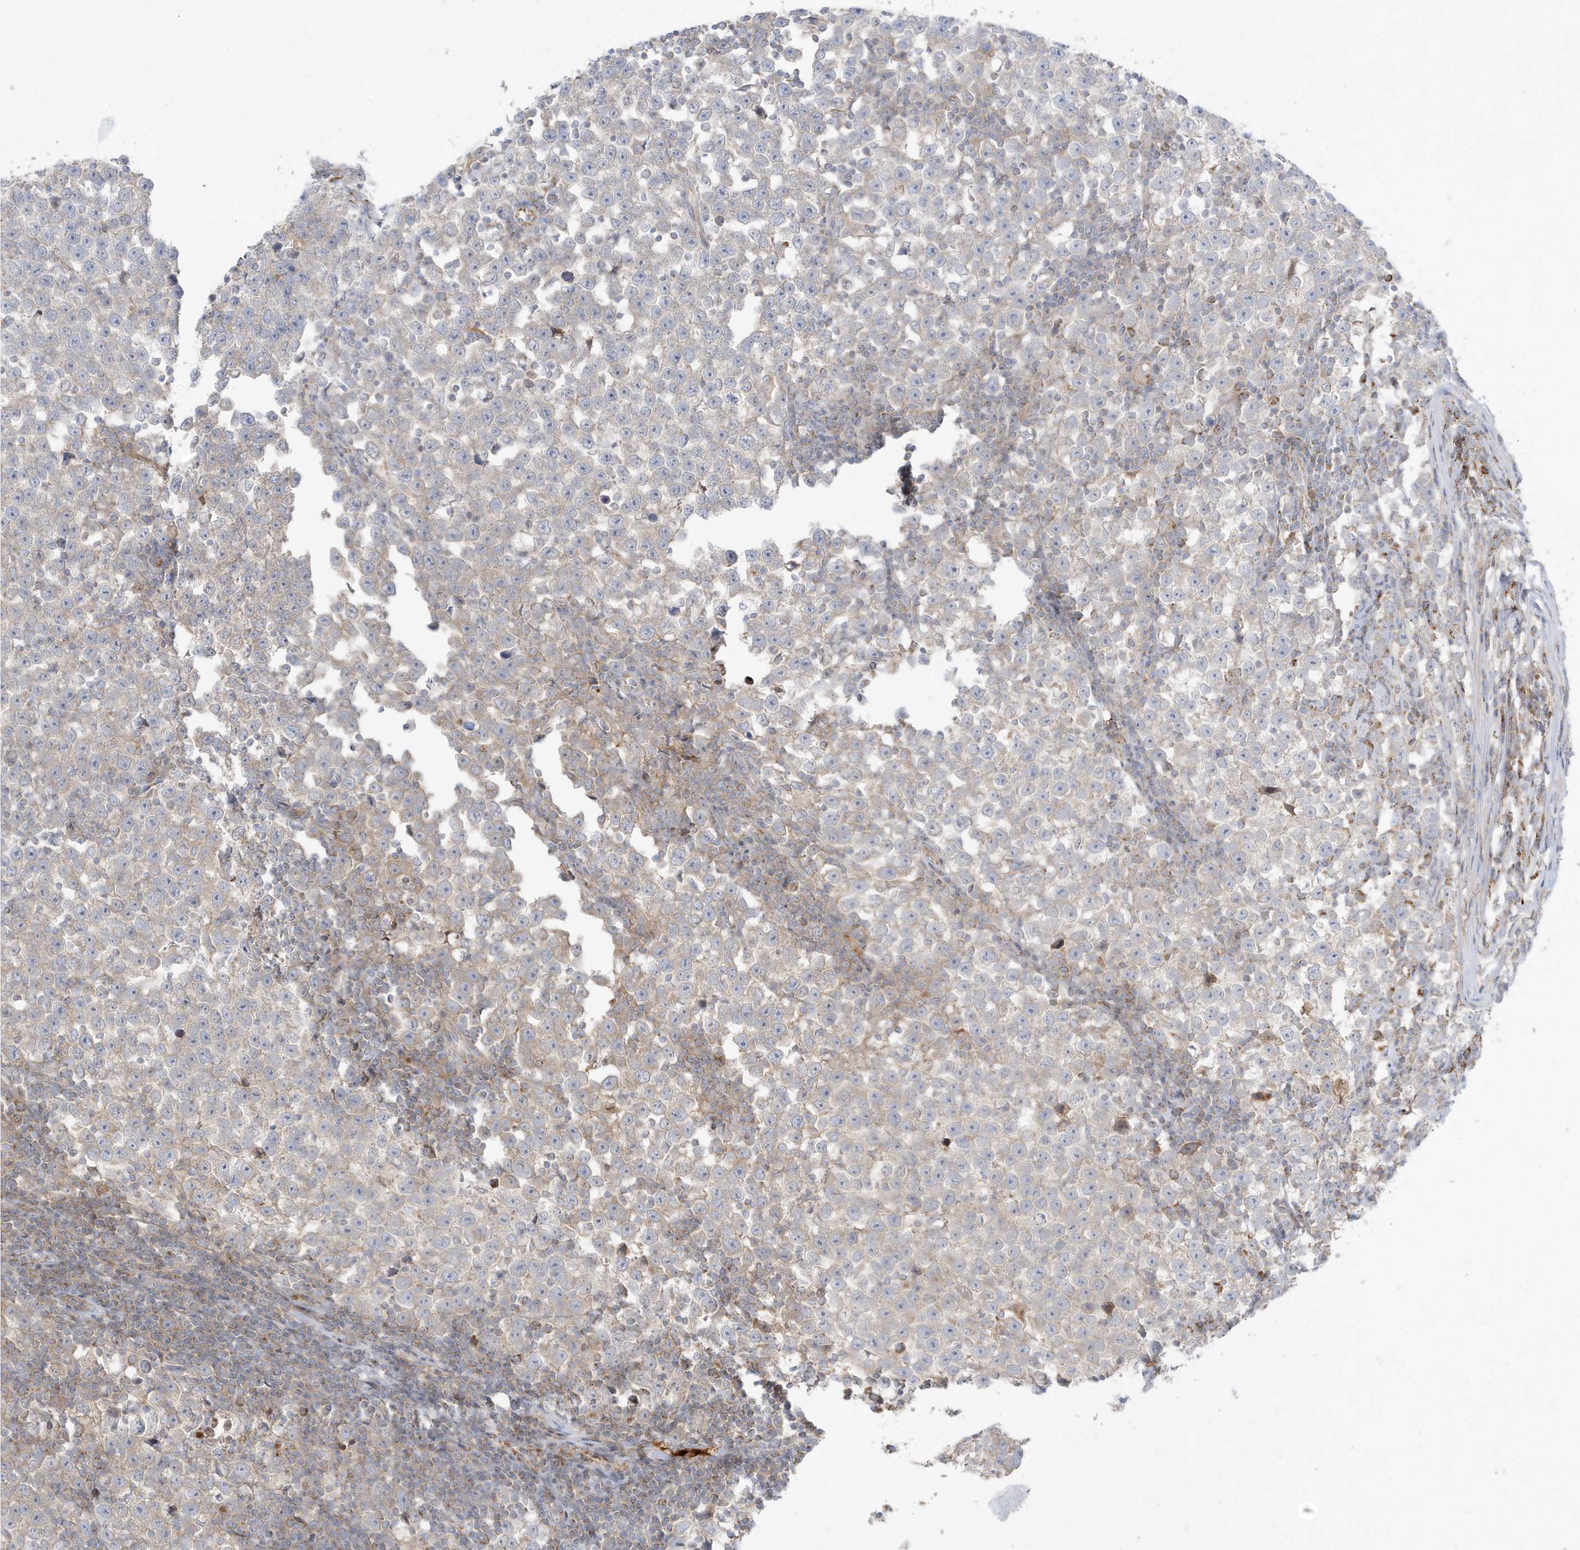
{"staining": {"intensity": "negative", "quantity": "none", "location": "none"}, "tissue": "testis cancer", "cell_type": "Tumor cells", "image_type": "cancer", "snomed": [{"axis": "morphology", "description": "Normal tissue, NOS"}, {"axis": "morphology", "description": "Seminoma, NOS"}, {"axis": "topography", "description": "Testis"}], "caption": "The micrograph displays no significant positivity in tumor cells of seminoma (testis).", "gene": "IFT57", "patient": {"sex": "male", "age": 43}}